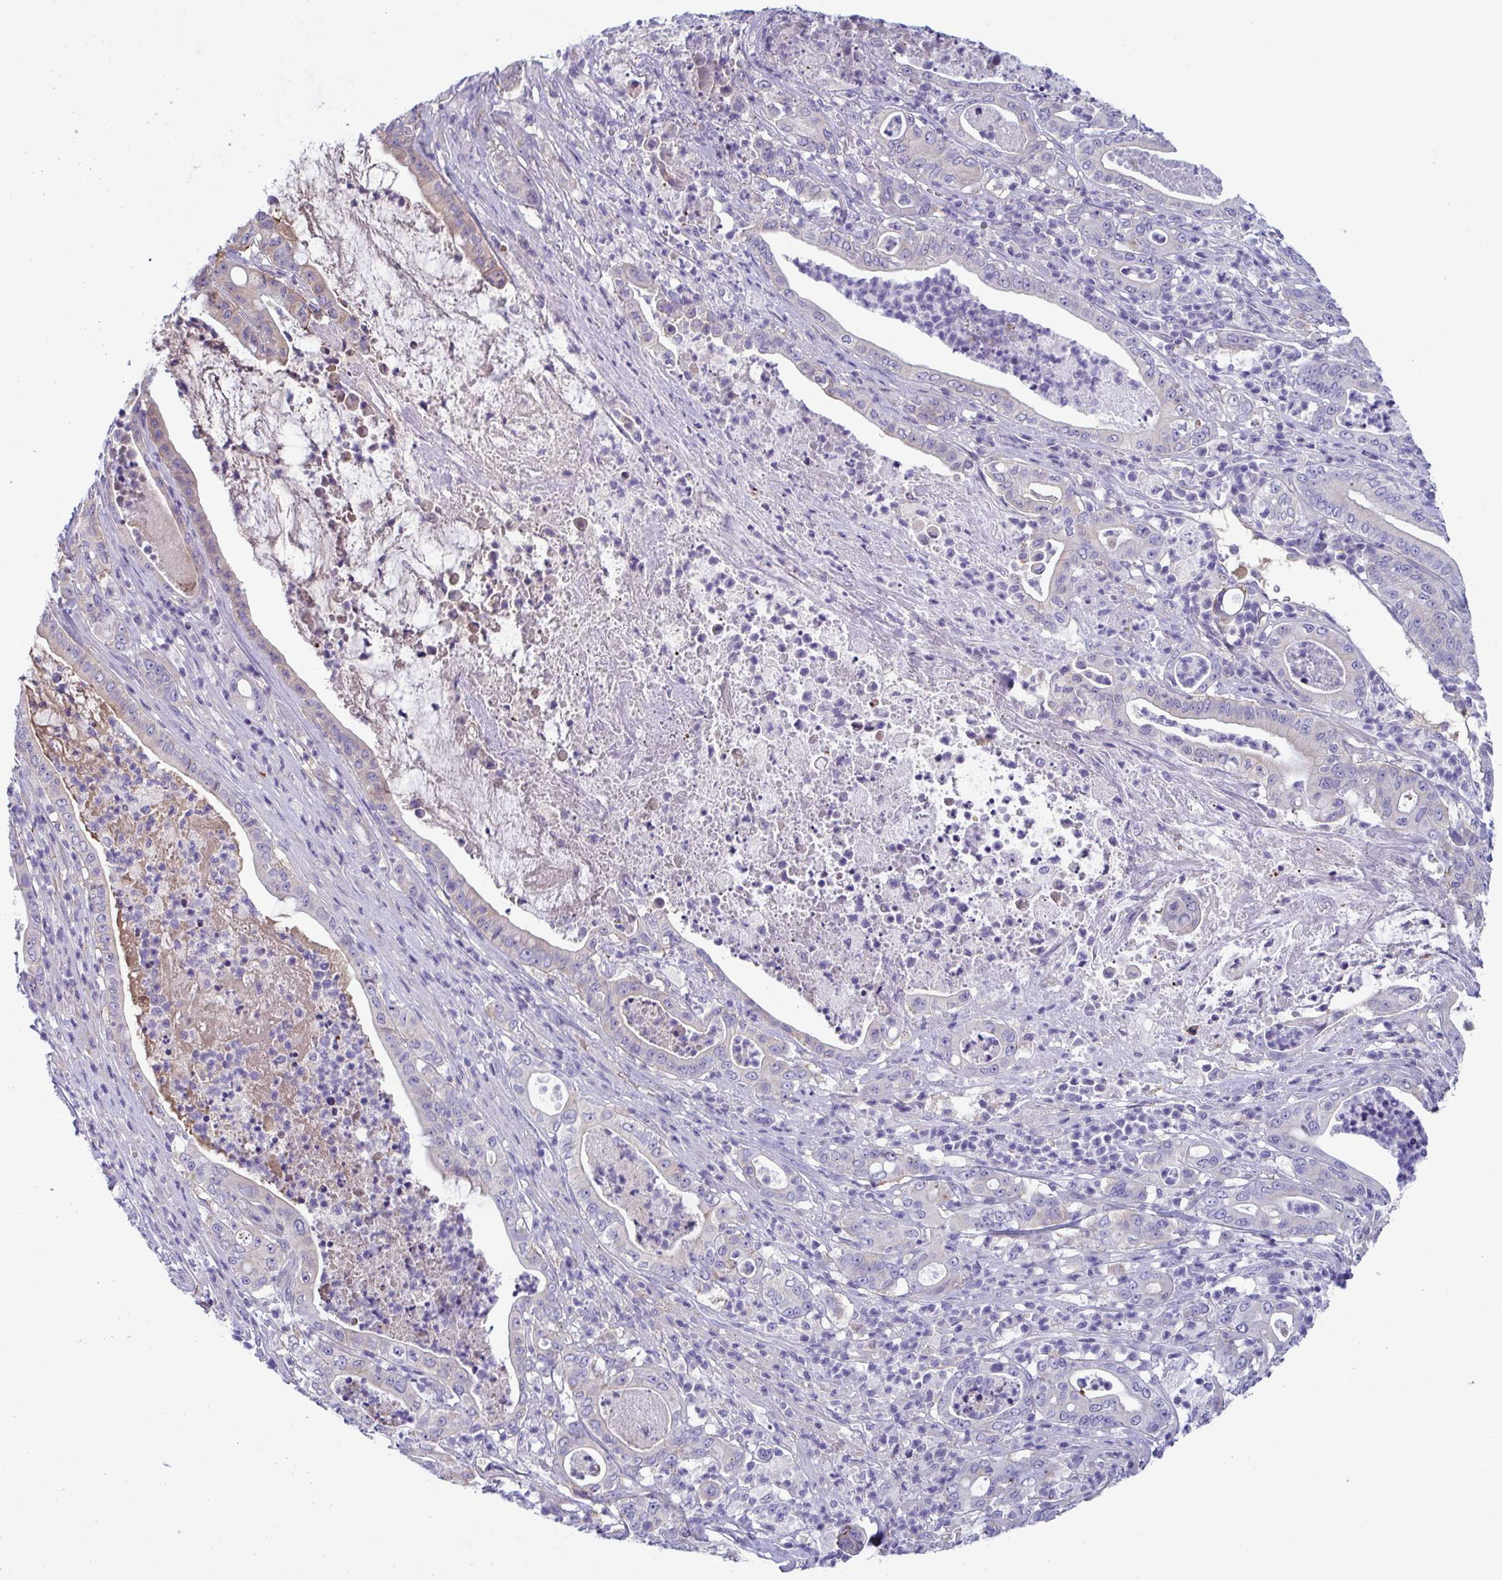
{"staining": {"intensity": "negative", "quantity": "none", "location": "none"}, "tissue": "pancreatic cancer", "cell_type": "Tumor cells", "image_type": "cancer", "snomed": [{"axis": "morphology", "description": "Adenocarcinoma, NOS"}, {"axis": "topography", "description": "Pancreas"}], "caption": "Immunohistochemistry (IHC) of pancreatic adenocarcinoma shows no expression in tumor cells.", "gene": "MS4A14", "patient": {"sex": "male", "age": 71}}